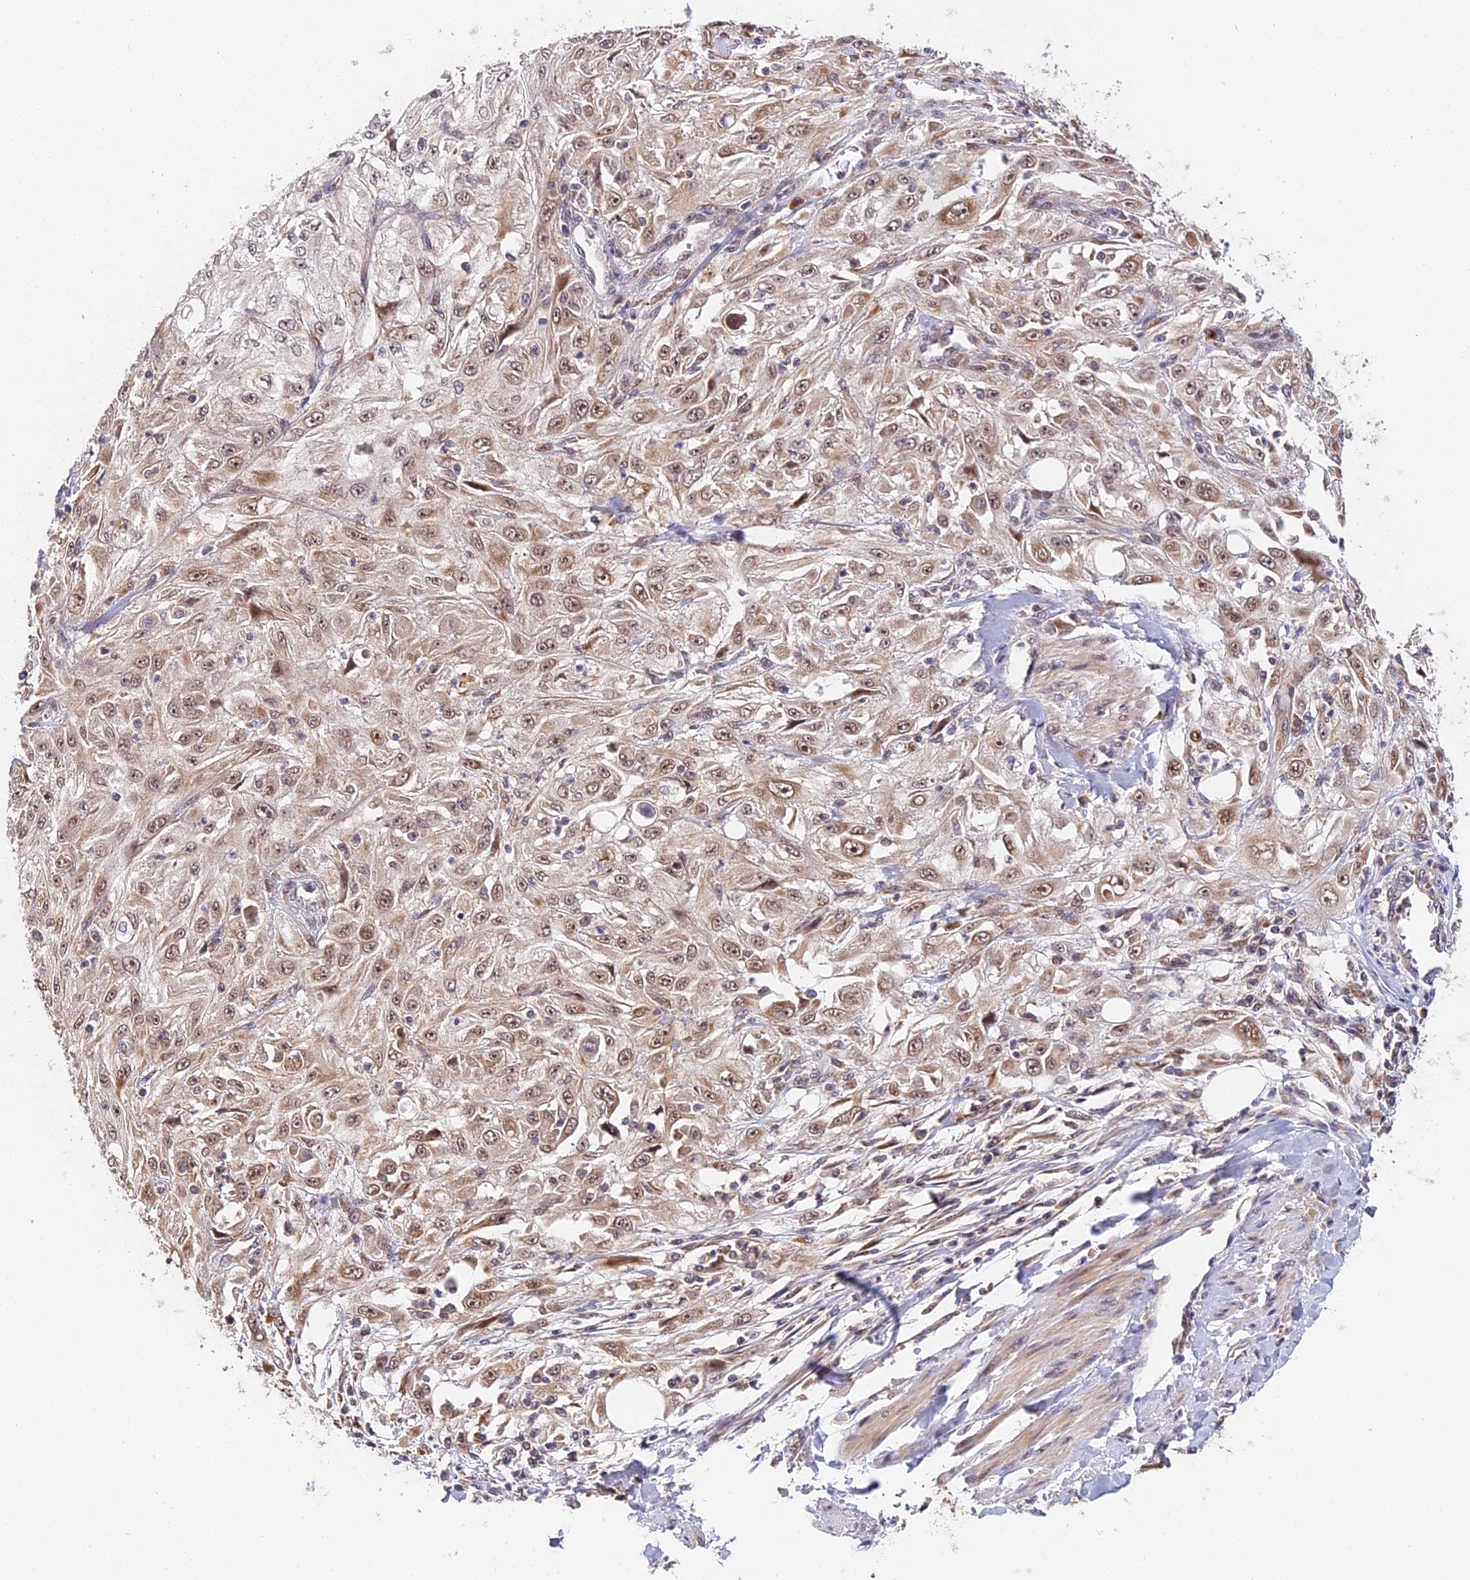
{"staining": {"intensity": "weak", "quantity": ">75%", "location": "cytoplasmic/membranous,nuclear"}, "tissue": "skin cancer", "cell_type": "Tumor cells", "image_type": "cancer", "snomed": [{"axis": "morphology", "description": "Squamous cell carcinoma, NOS"}, {"axis": "topography", "description": "Skin"}], "caption": "Tumor cells show low levels of weak cytoplasmic/membranous and nuclear staining in approximately >75% of cells in human skin cancer (squamous cell carcinoma). The staining was performed using DAB (3,3'-diaminobenzidine) to visualize the protein expression in brown, while the nuclei were stained in blue with hematoxylin (Magnification: 20x).", "gene": "IMPACT", "patient": {"sex": "male", "age": 75}}